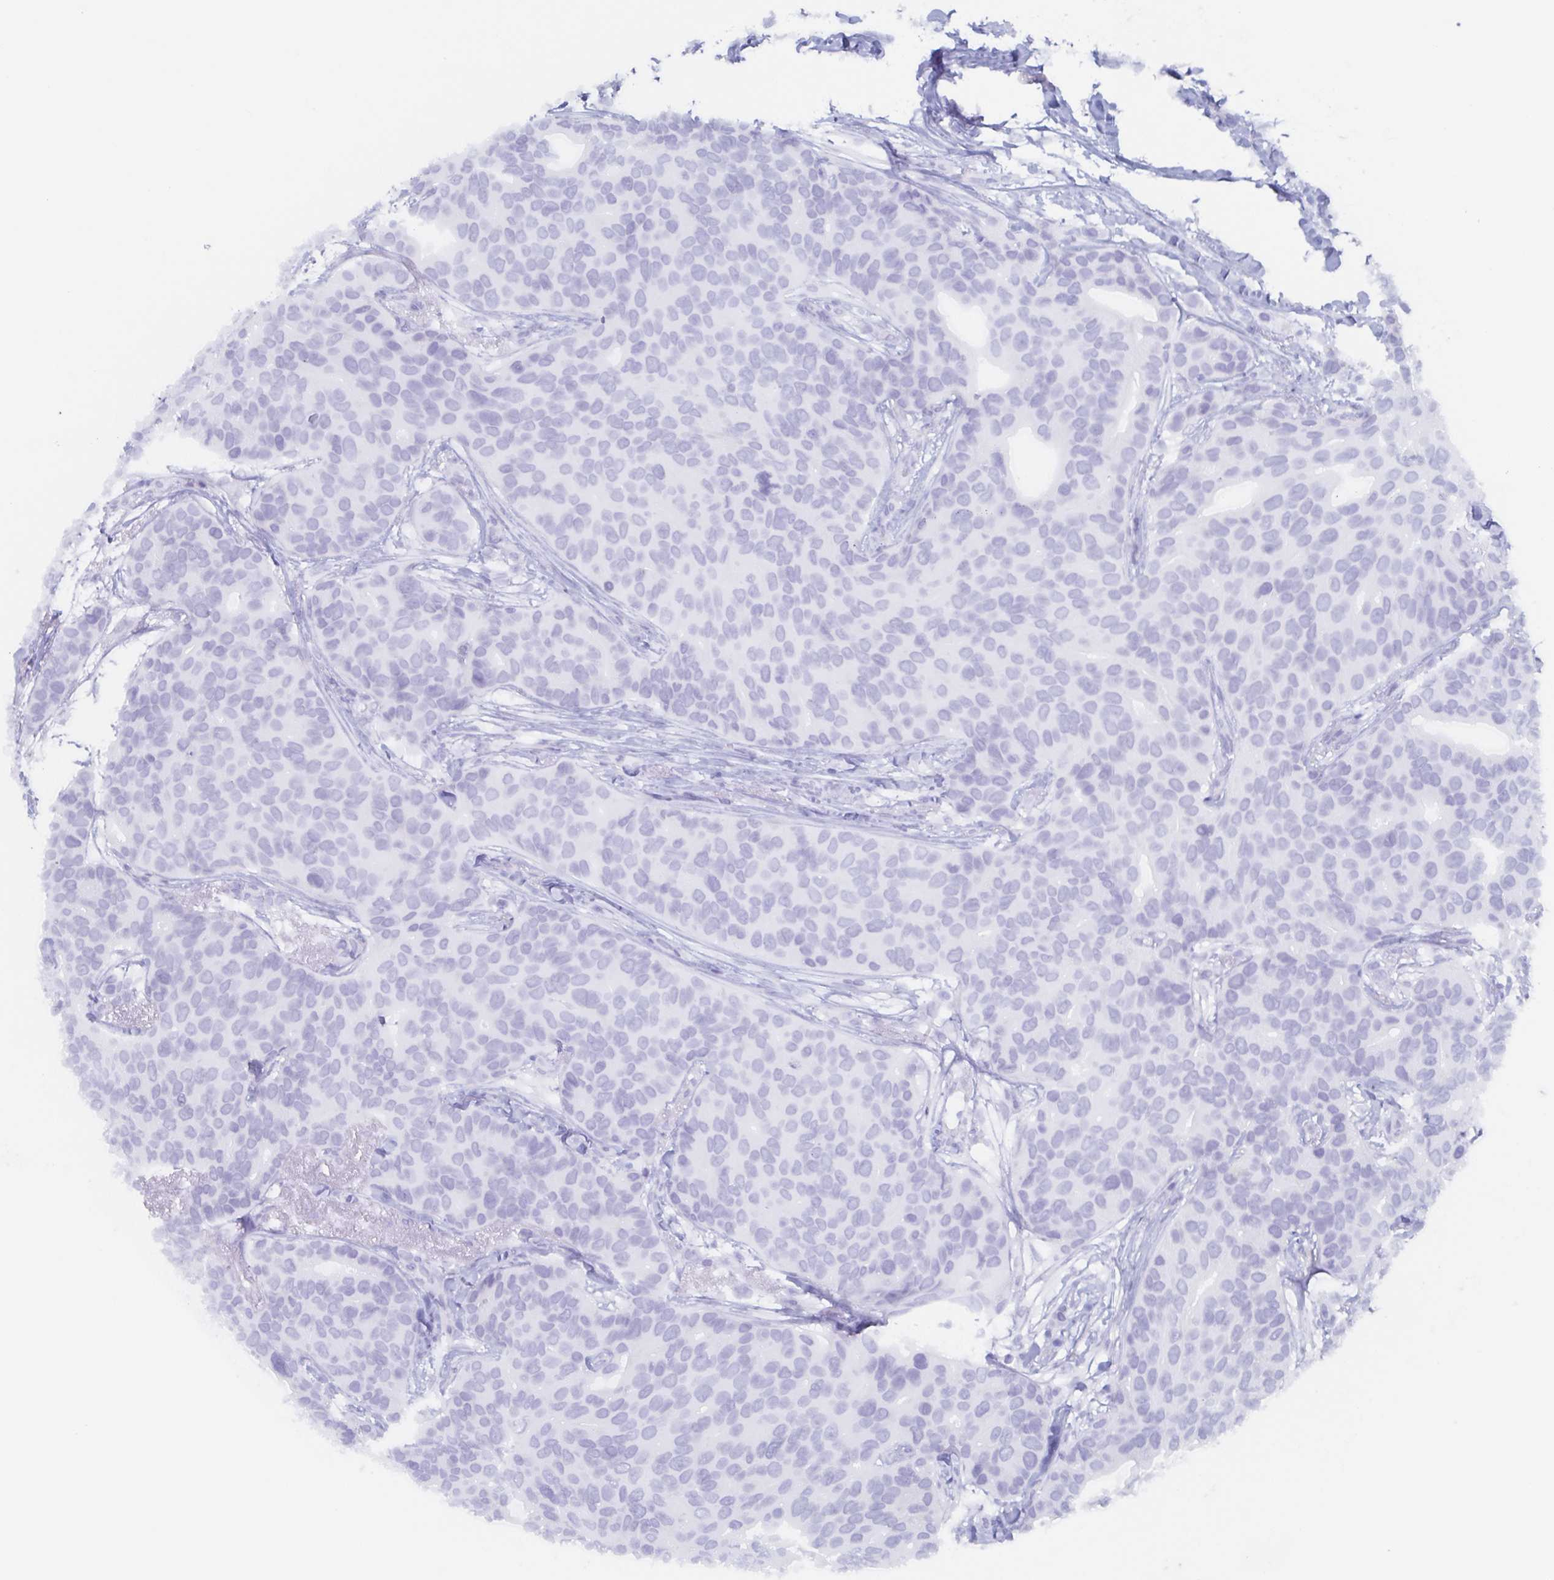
{"staining": {"intensity": "negative", "quantity": "none", "location": "none"}, "tissue": "breast cancer", "cell_type": "Tumor cells", "image_type": "cancer", "snomed": [{"axis": "morphology", "description": "Duct carcinoma"}, {"axis": "topography", "description": "Breast"}], "caption": "IHC photomicrograph of neoplastic tissue: breast invasive ductal carcinoma stained with DAB reveals no significant protein staining in tumor cells.", "gene": "AGFG2", "patient": {"sex": "female", "age": 54}}